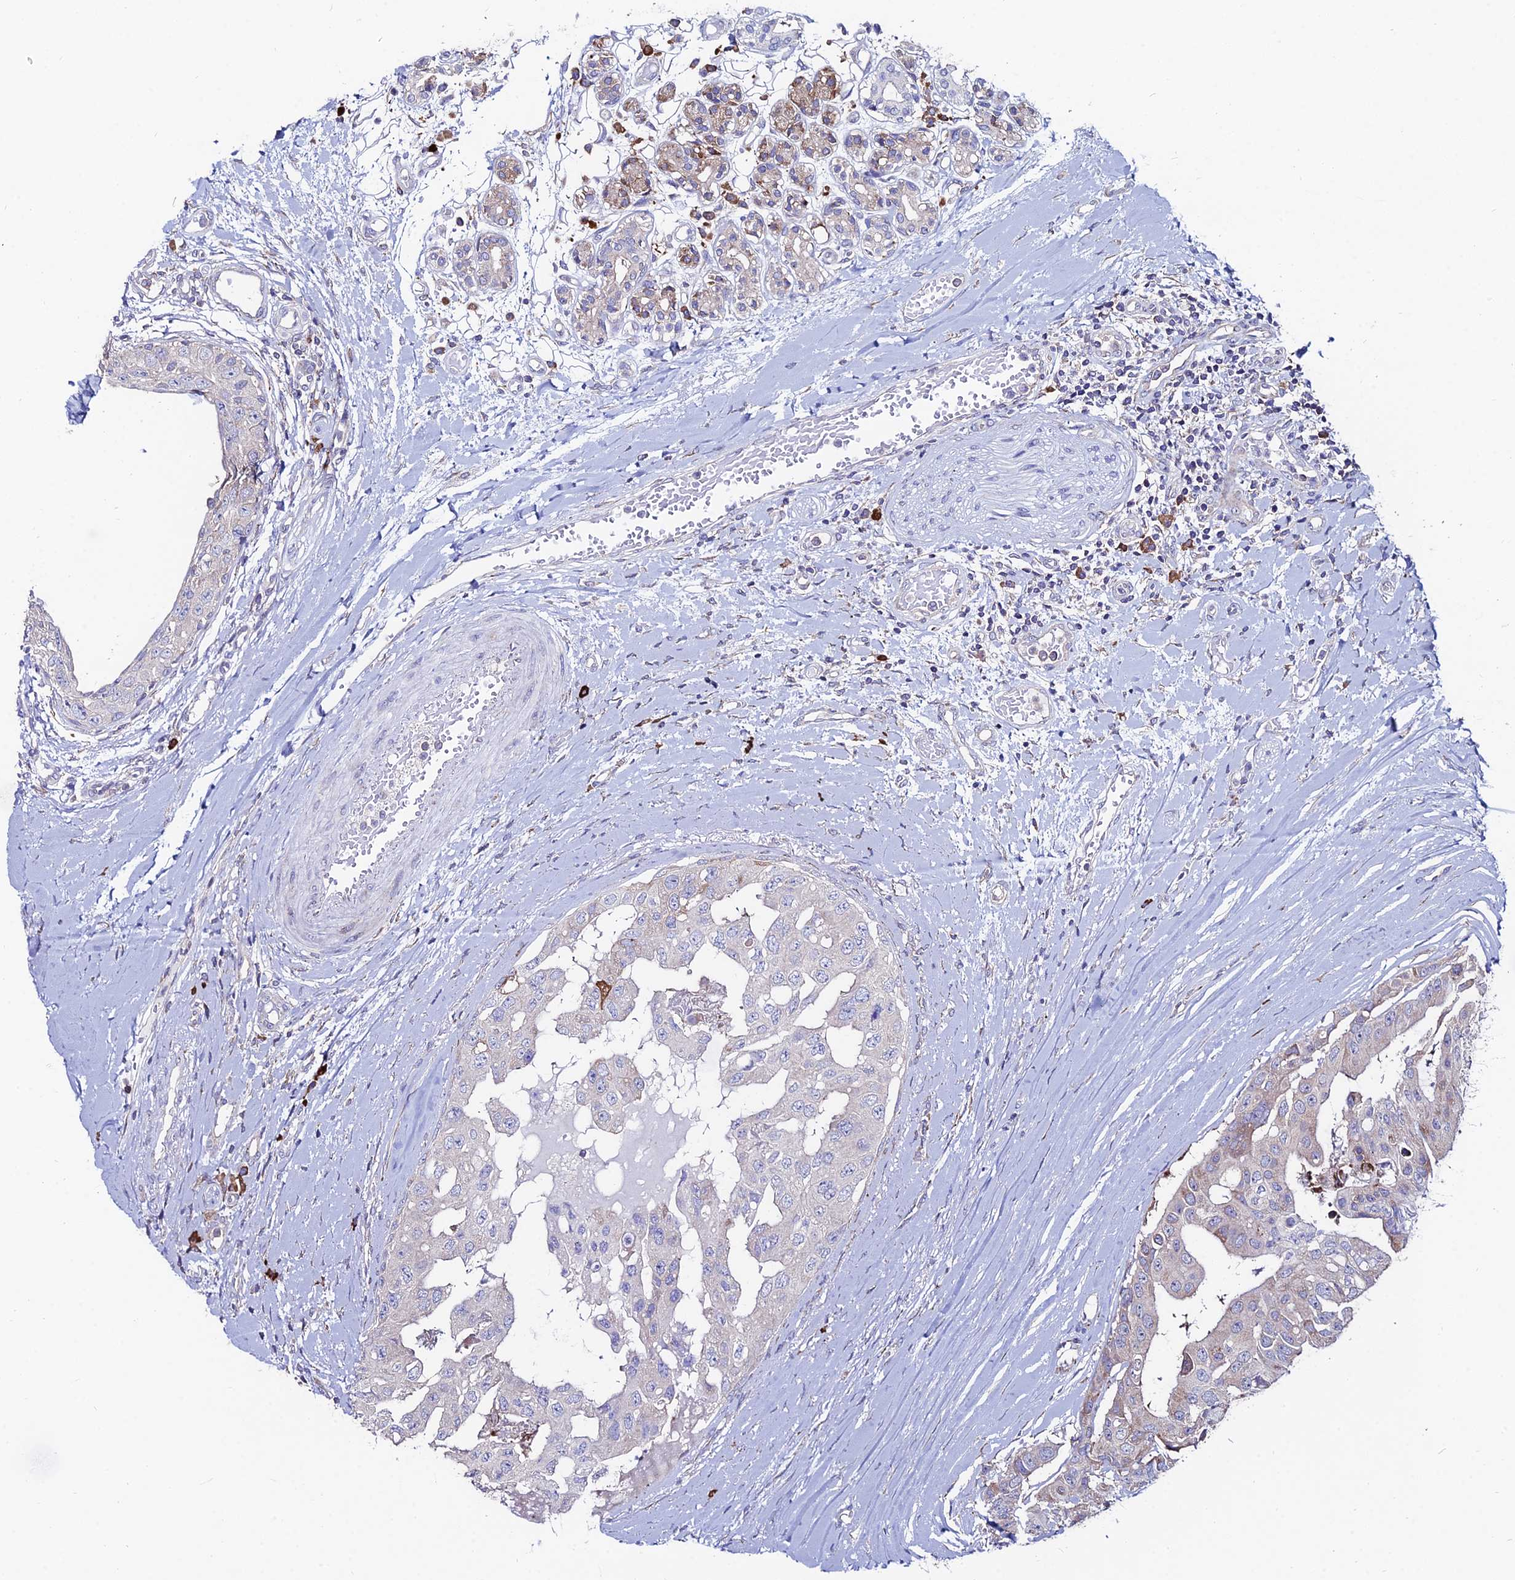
{"staining": {"intensity": "negative", "quantity": "none", "location": "none"}, "tissue": "head and neck cancer", "cell_type": "Tumor cells", "image_type": "cancer", "snomed": [{"axis": "morphology", "description": "Adenocarcinoma, NOS"}, {"axis": "morphology", "description": "Adenocarcinoma, metastatic, NOS"}, {"axis": "topography", "description": "Head-Neck"}], "caption": "Tumor cells show no significant expression in adenocarcinoma (head and neck).", "gene": "EIF3K", "patient": {"sex": "male", "age": 75}}